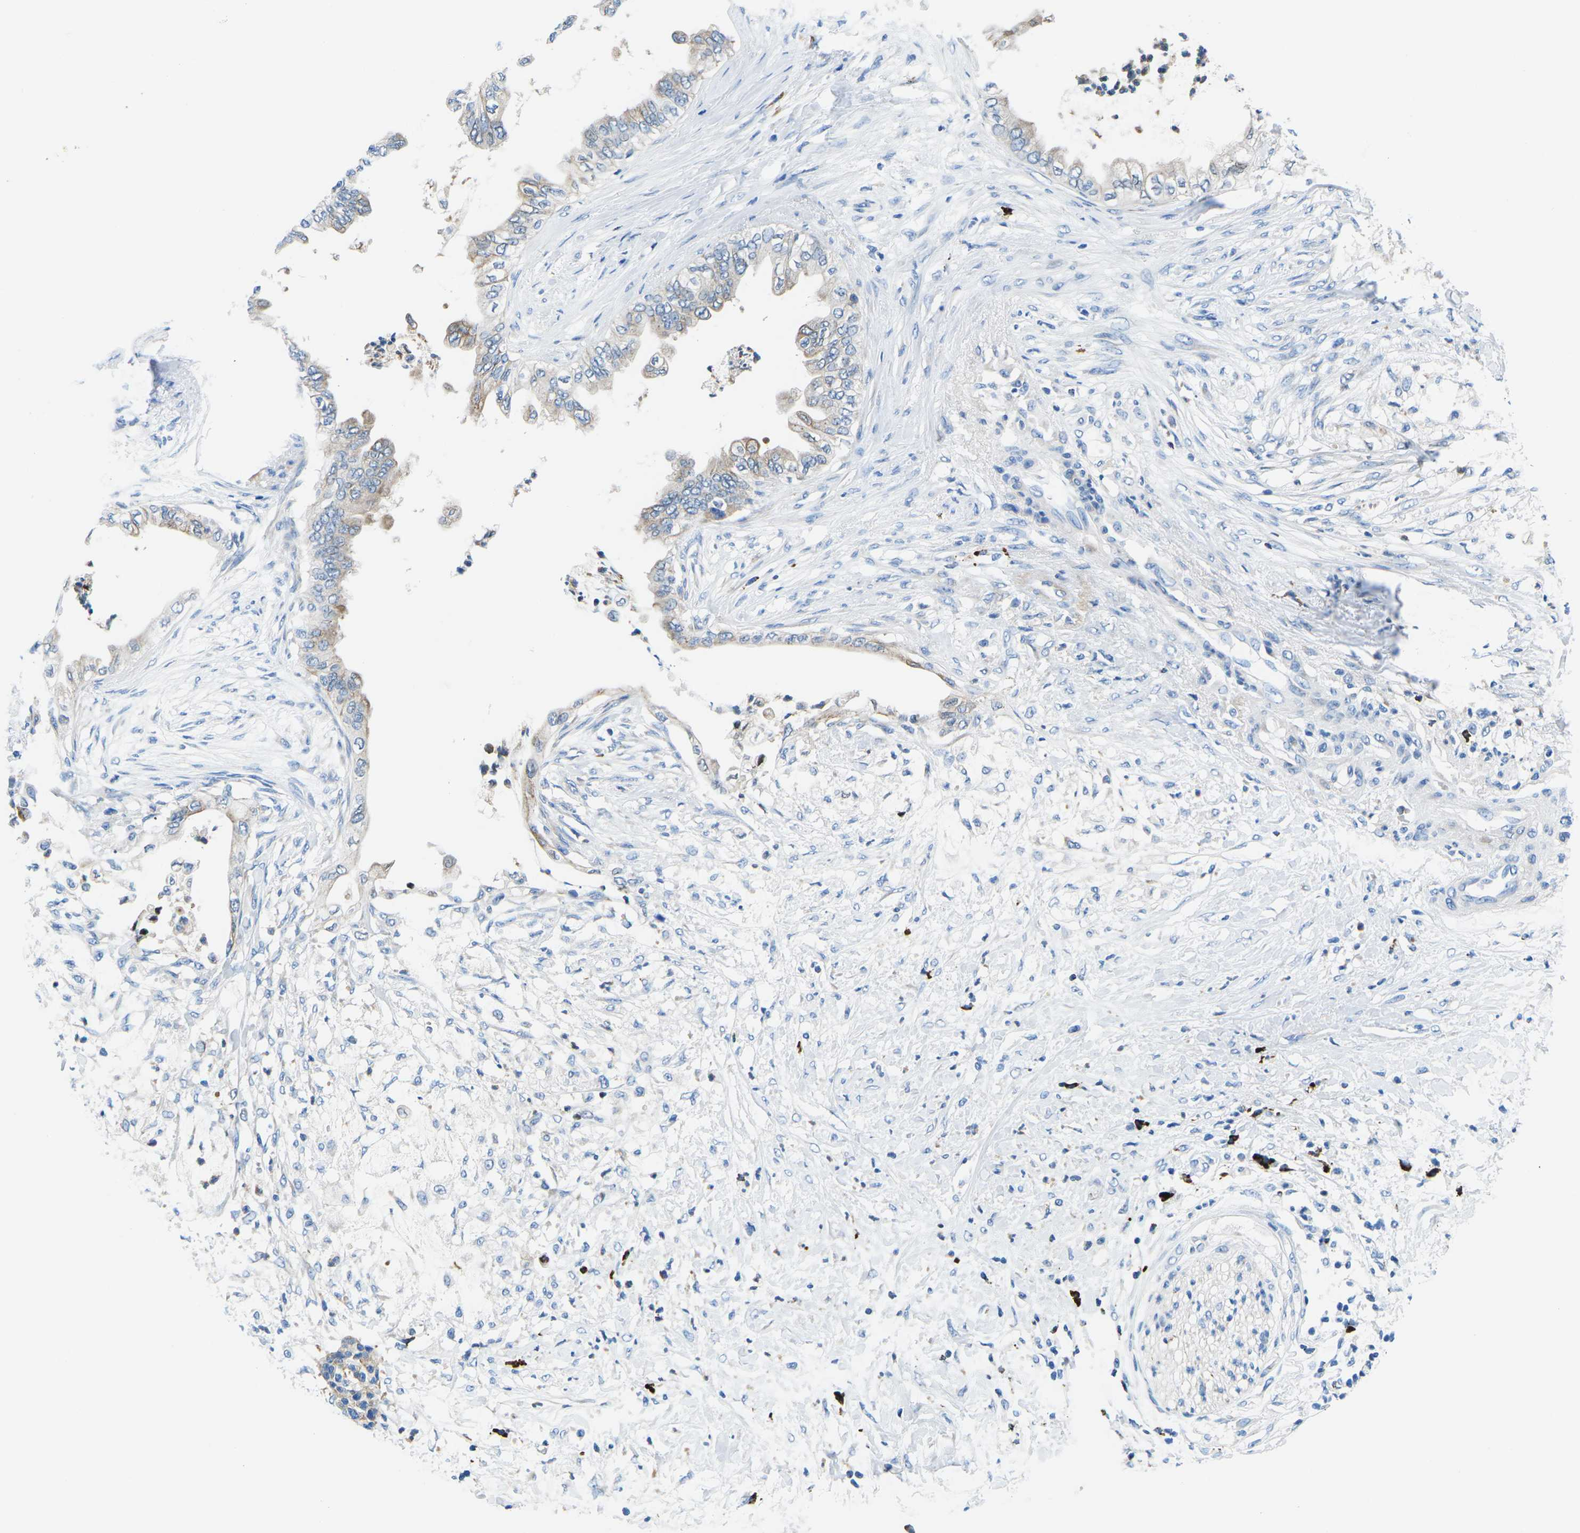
{"staining": {"intensity": "weak", "quantity": "<25%", "location": "cytoplasmic/membranous"}, "tissue": "pancreatic cancer", "cell_type": "Tumor cells", "image_type": "cancer", "snomed": [{"axis": "morphology", "description": "Normal tissue, NOS"}, {"axis": "morphology", "description": "Adenocarcinoma, NOS"}, {"axis": "topography", "description": "Pancreas"}, {"axis": "topography", "description": "Duodenum"}], "caption": "A high-resolution histopathology image shows immunohistochemistry staining of pancreatic cancer (adenocarcinoma), which displays no significant positivity in tumor cells. The staining is performed using DAB (3,3'-diaminobenzidine) brown chromogen with nuclei counter-stained in using hematoxylin.", "gene": "MC4R", "patient": {"sex": "female", "age": 60}}